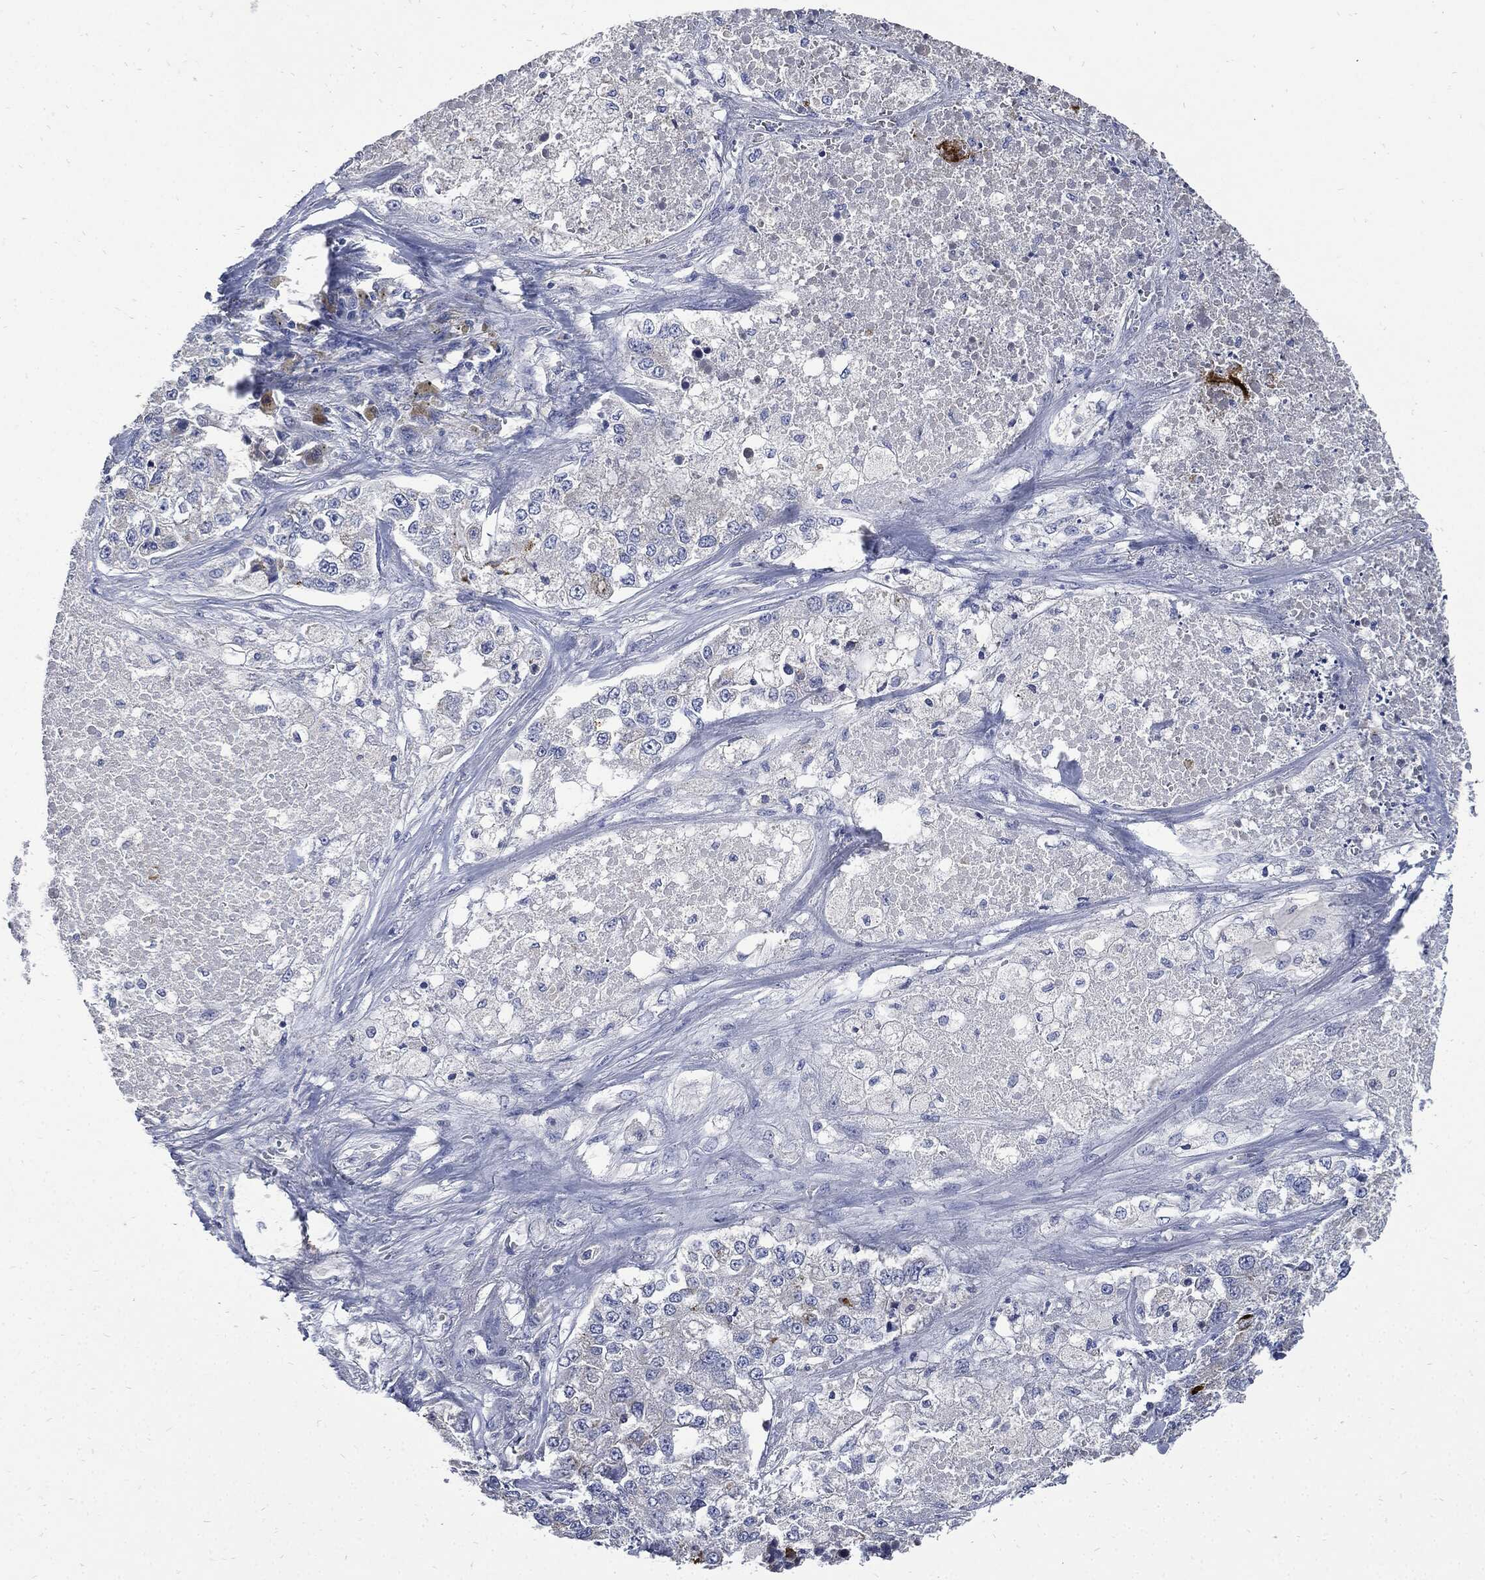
{"staining": {"intensity": "negative", "quantity": "none", "location": "none"}, "tissue": "lung cancer", "cell_type": "Tumor cells", "image_type": "cancer", "snomed": [{"axis": "morphology", "description": "Adenocarcinoma, NOS"}, {"axis": "topography", "description": "Lung"}], "caption": "IHC histopathology image of adenocarcinoma (lung) stained for a protein (brown), which exhibits no positivity in tumor cells.", "gene": "CPE", "patient": {"sex": "male", "age": 49}}